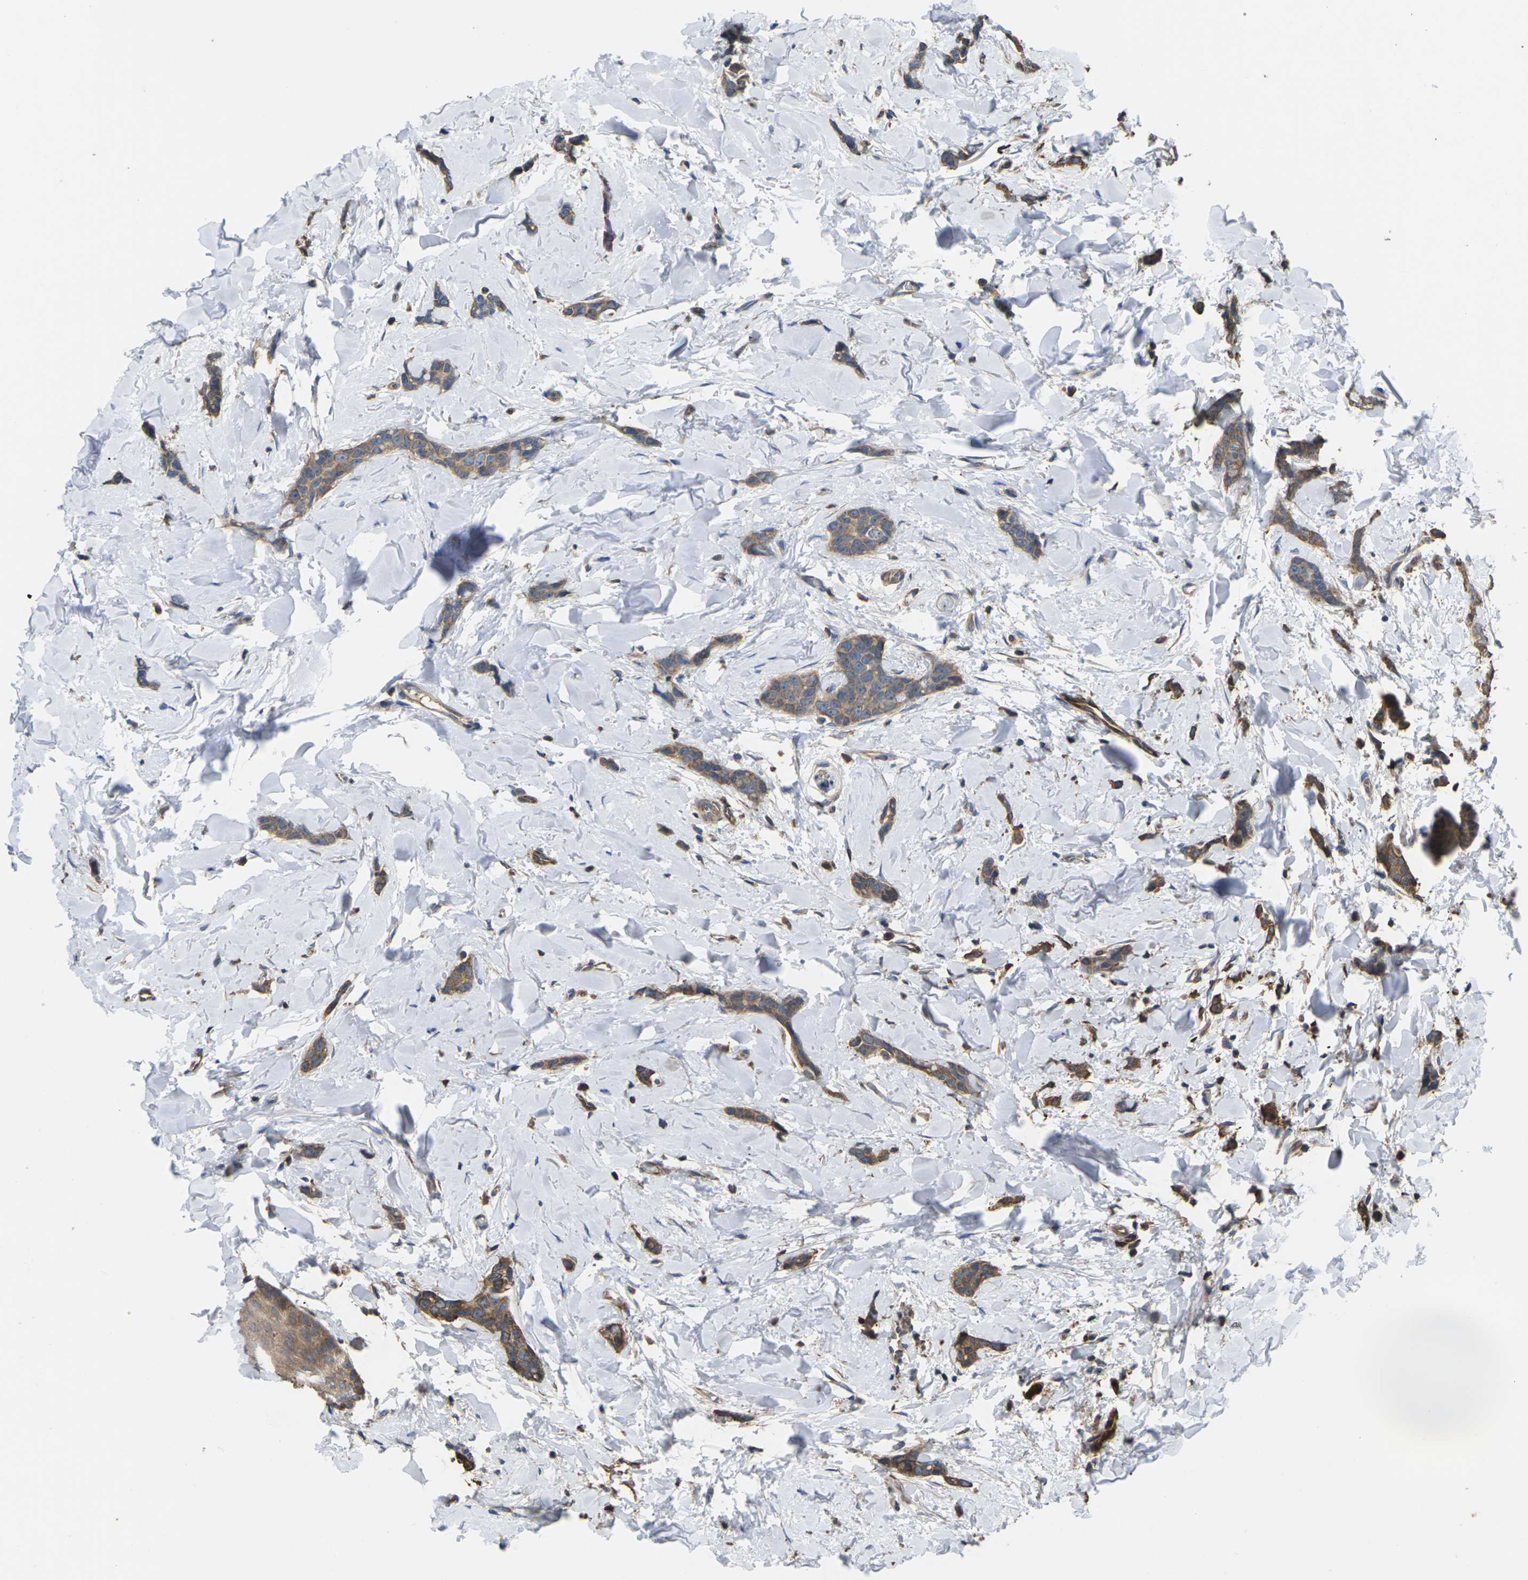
{"staining": {"intensity": "moderate", "quantity": ">75%", "location": "cytoplasmic/membranous"}, "tissue": "breast cancer", "cell_type": "Tumor cells", "image_type": "cancer", "snomed": [{"axis": "morphology", "description": "Lobular carcinoma"}, {"axis": "topography", "description": "Skin"}, {"axis": "topography", "description": "Breast"}], "caption": "A photomicrograph of breast cancer (lobular carcinoma) stained for a protein displays moderate cytoplasmic/membranous brown staining in tumor cells.", "gene": "TIAM1", "patient": {"sex": "female", "age": 46}}